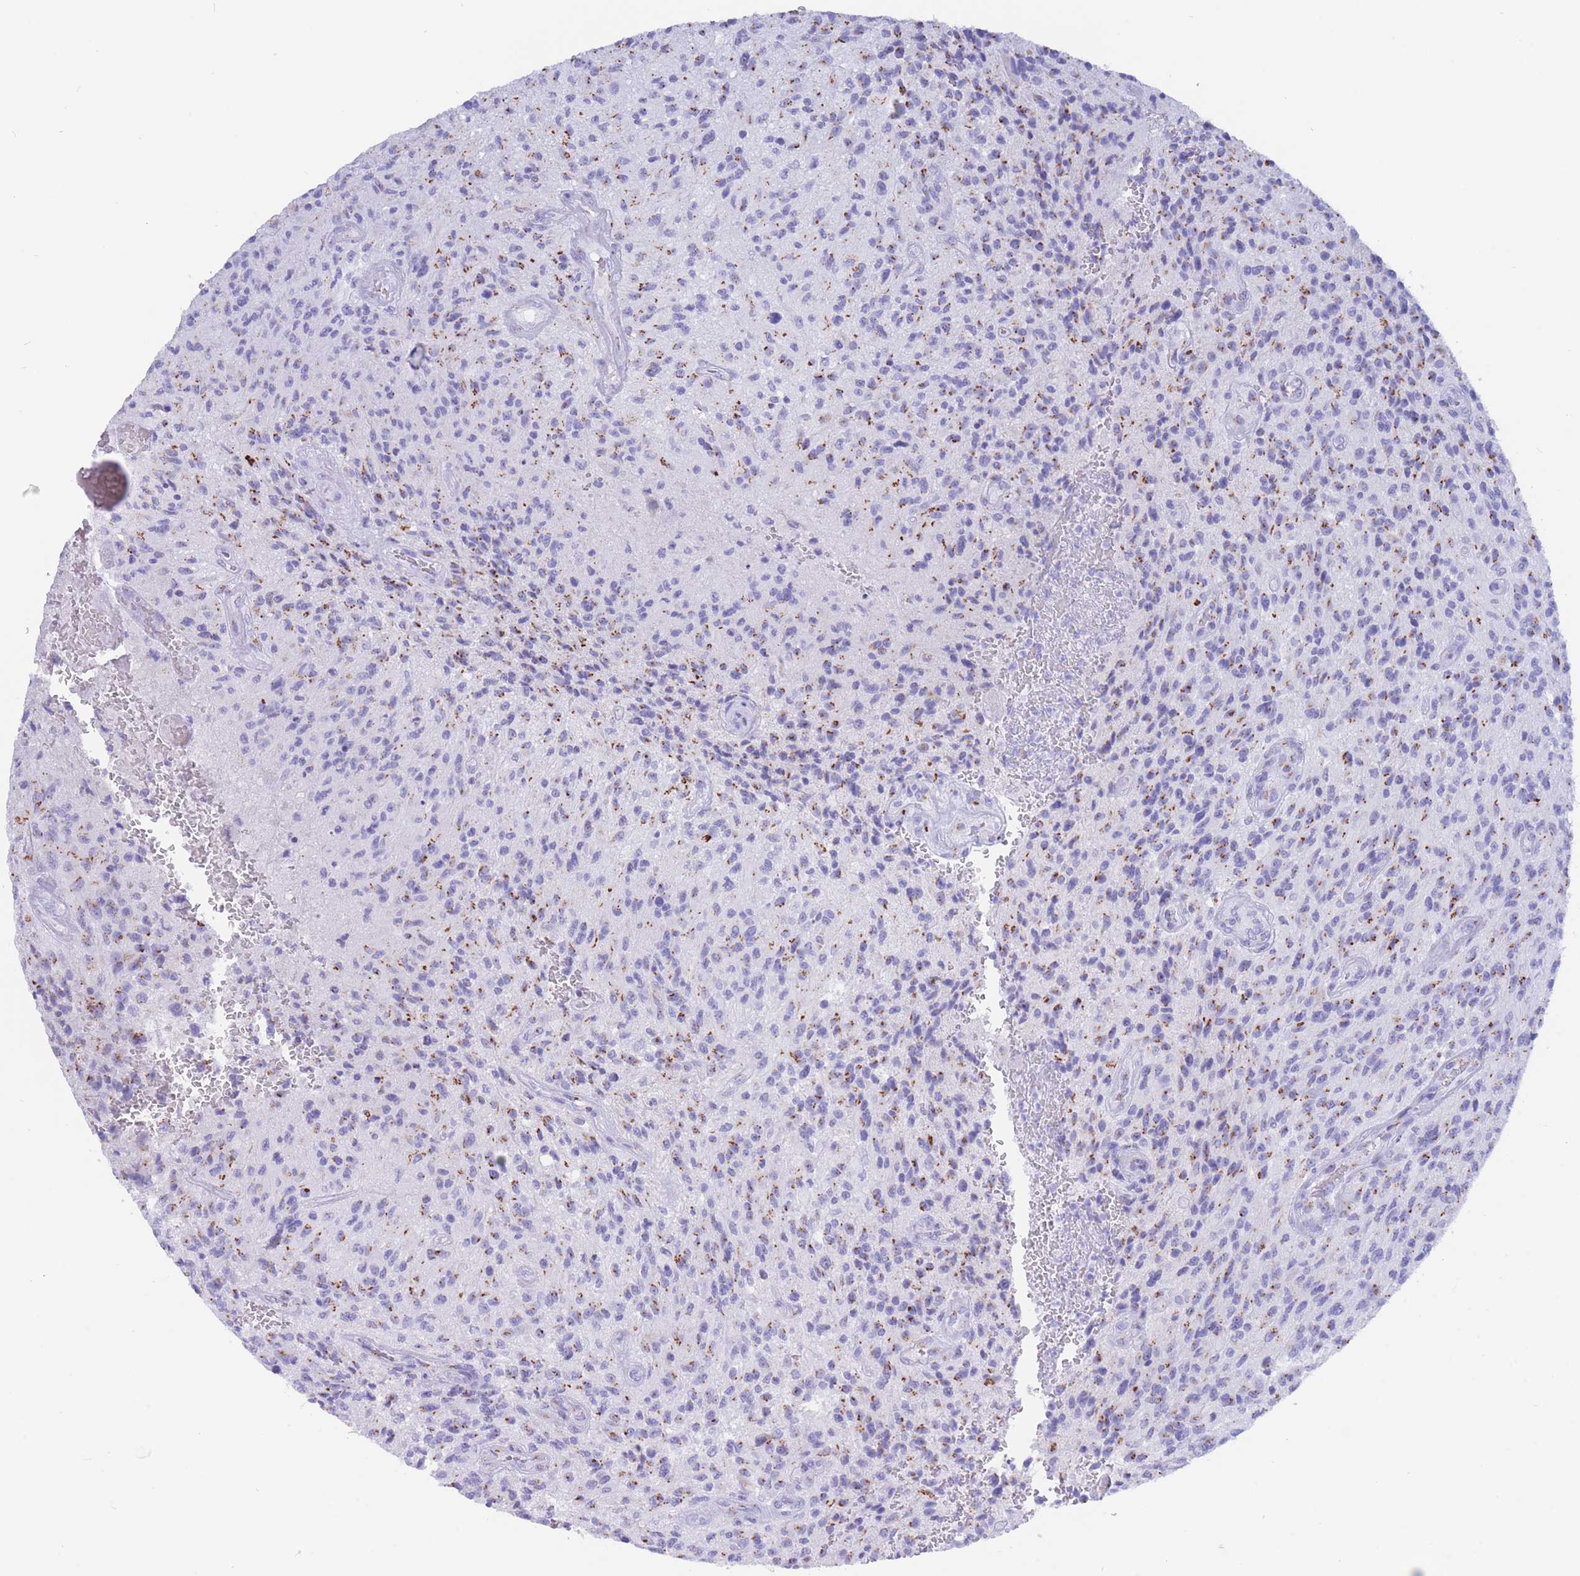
{"staining": {"intensity": "moderate", "quantity": "25%-75%", "location": "cytoplasmic/membranous"}, "tissue": "glioma", "cell_type": "Tumor cells", "image_type": "cancer", "snomed": [{"axis": "morphology", "description": "Normal tissue, NOS"}, {"axis": "morphology", "description": "Glioma, malignant, High grade"}, {"axis": "topography", "description": "Cerebral cortex"}], "caption": "Malignant glioma (high-grade) tissue demonstrates moderate cytoplasmic/membranous expression in approximately 25%-75% of tumor cells", "gene": "FAM3C", "patient": {"sex": "male", "age": 56}}